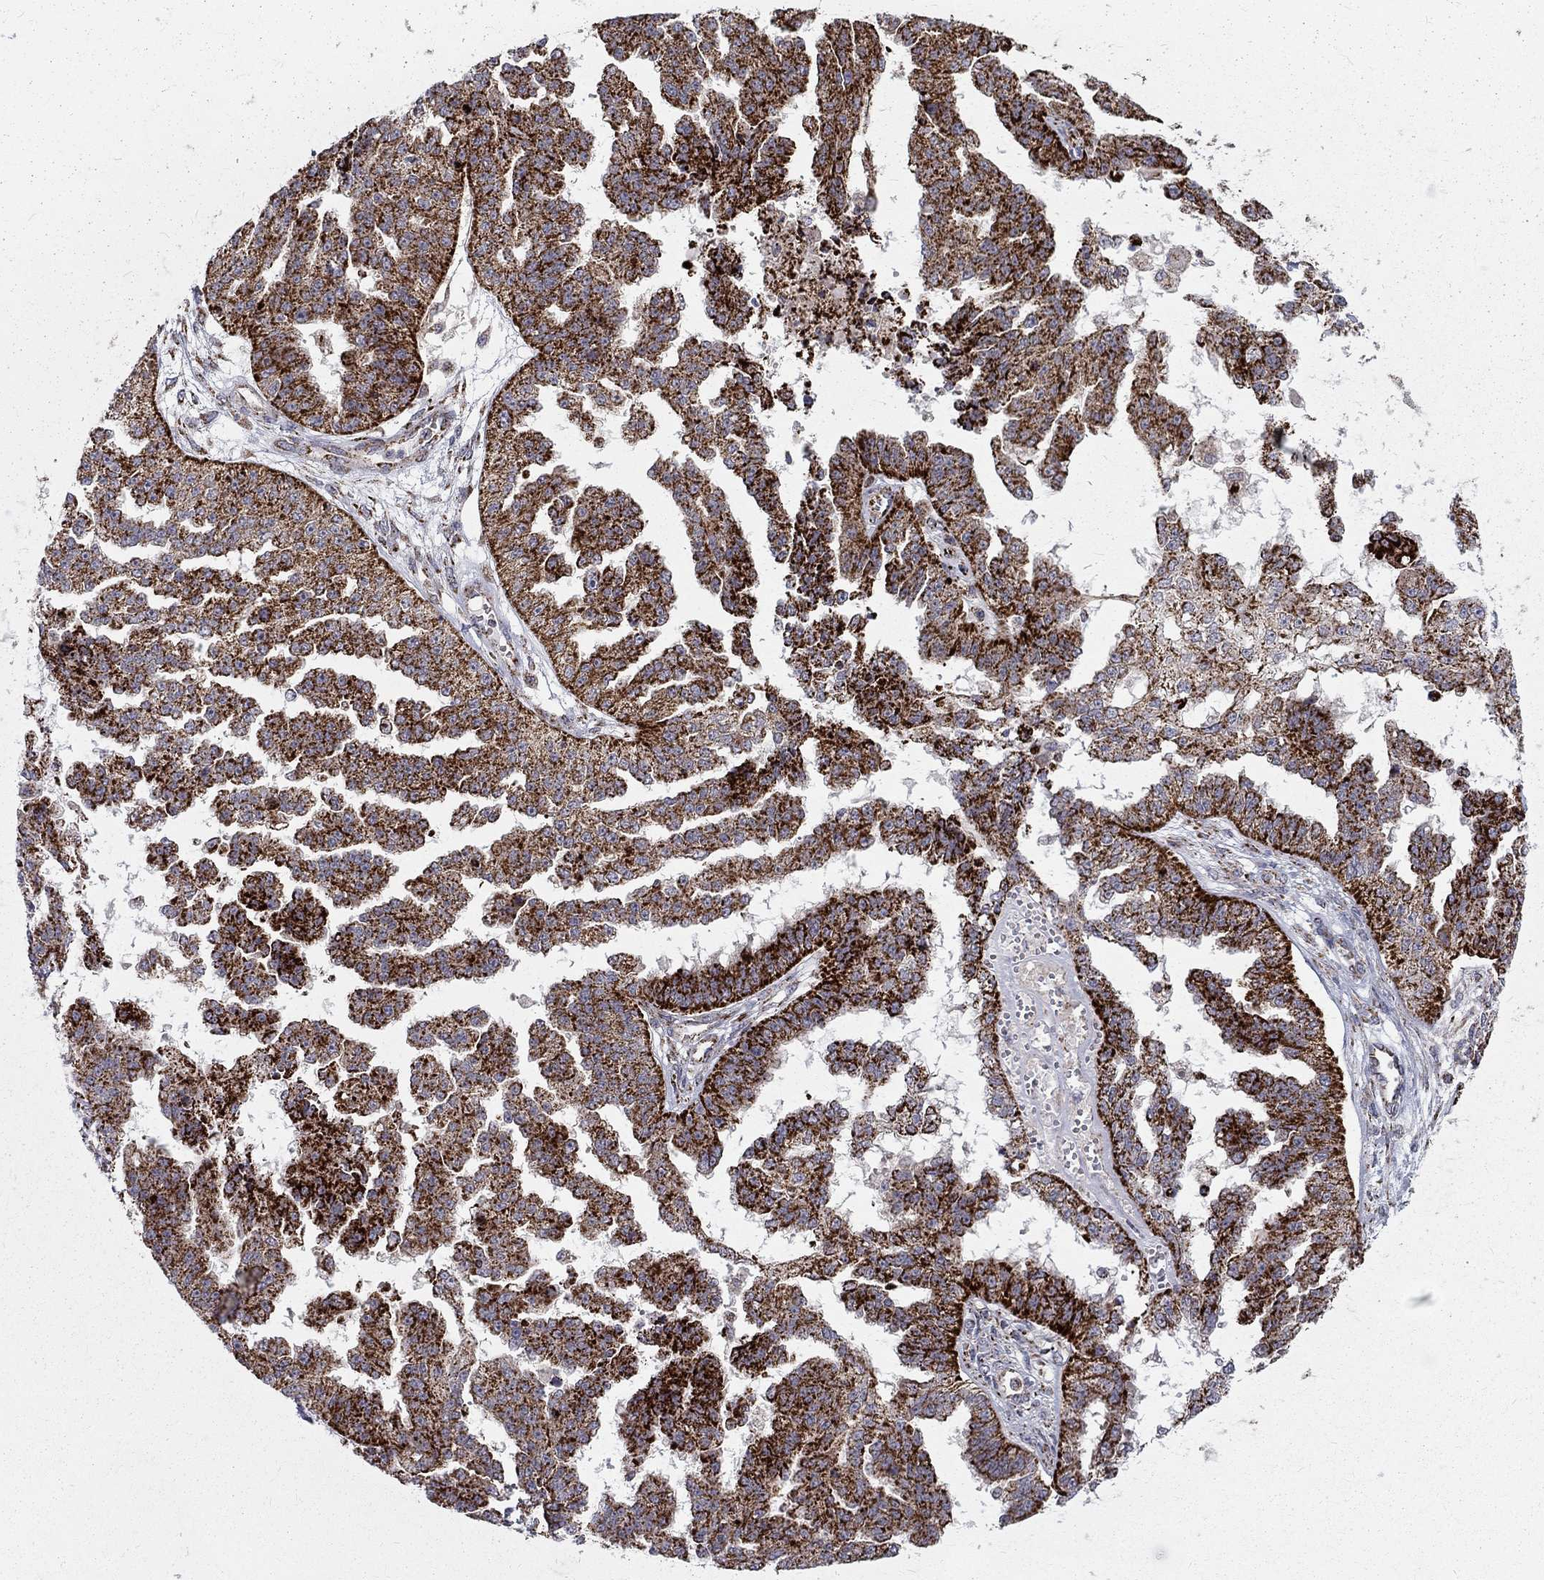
{"staining": {"intensity": "strong", "quantity": ">75%", "location": "cytoplasmic/membranous"}, "tissue": "ovarian cancer", "cell_type": "Tumor cells", "image_type": "cancer", "snomed": [{"axis": "morphology", "description": "Cystadenocarcinoma, serous, NOS"}, {"axis": "topography", "description": "Ovary"}], "caption": "This micrograph shows immunohistochemistry staining of human ovarian cancer, with high strong cytoplasmic/membranous expression in about >75% of tumor cells.", "gene": "ALDH1B1", "patient": {"sex": "female", "age": 58}}